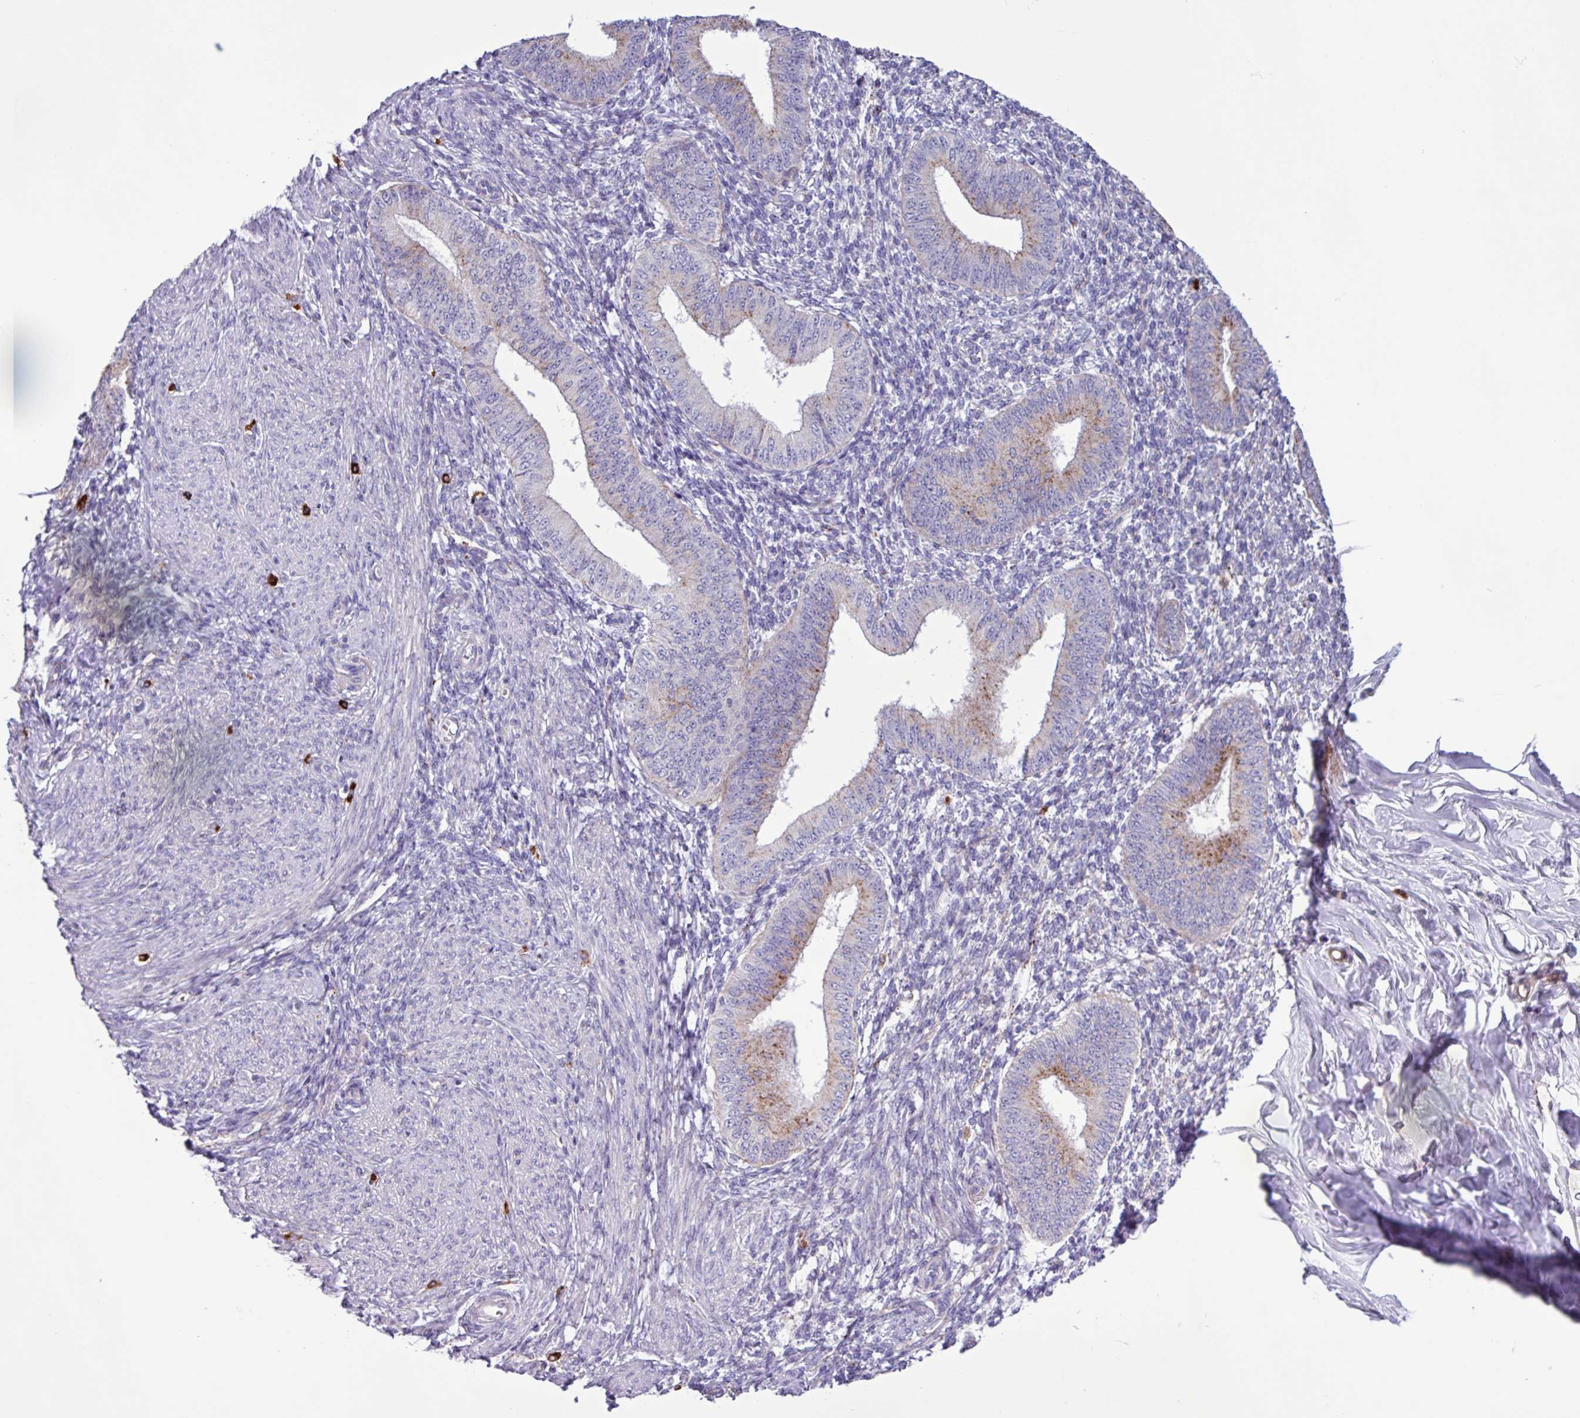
{"staining": {"intensity": "negative", "quantity": "none", "location": "none"}, "tissue": "endometrium", "cell_type": "Cells in endometrial stroma", "image_type": "normal", "snomed": [{"axis": "morphology", "description": "Normal tissue, NOS"}, {"axis": "topography", "description": "Endometrium"}], "caption": "IHC histopathology image of unremarkable human endometrium stained for a protein (brown), which exhibits no positivity in cells in endometrial stroma. (DAB (3,3'-diaminobenzidine) immunohistochemistry visualized using brightfield microscopy, high magnification).", "gene": "AMIGO2", "patient": {"sex": "female", "age": 49}}